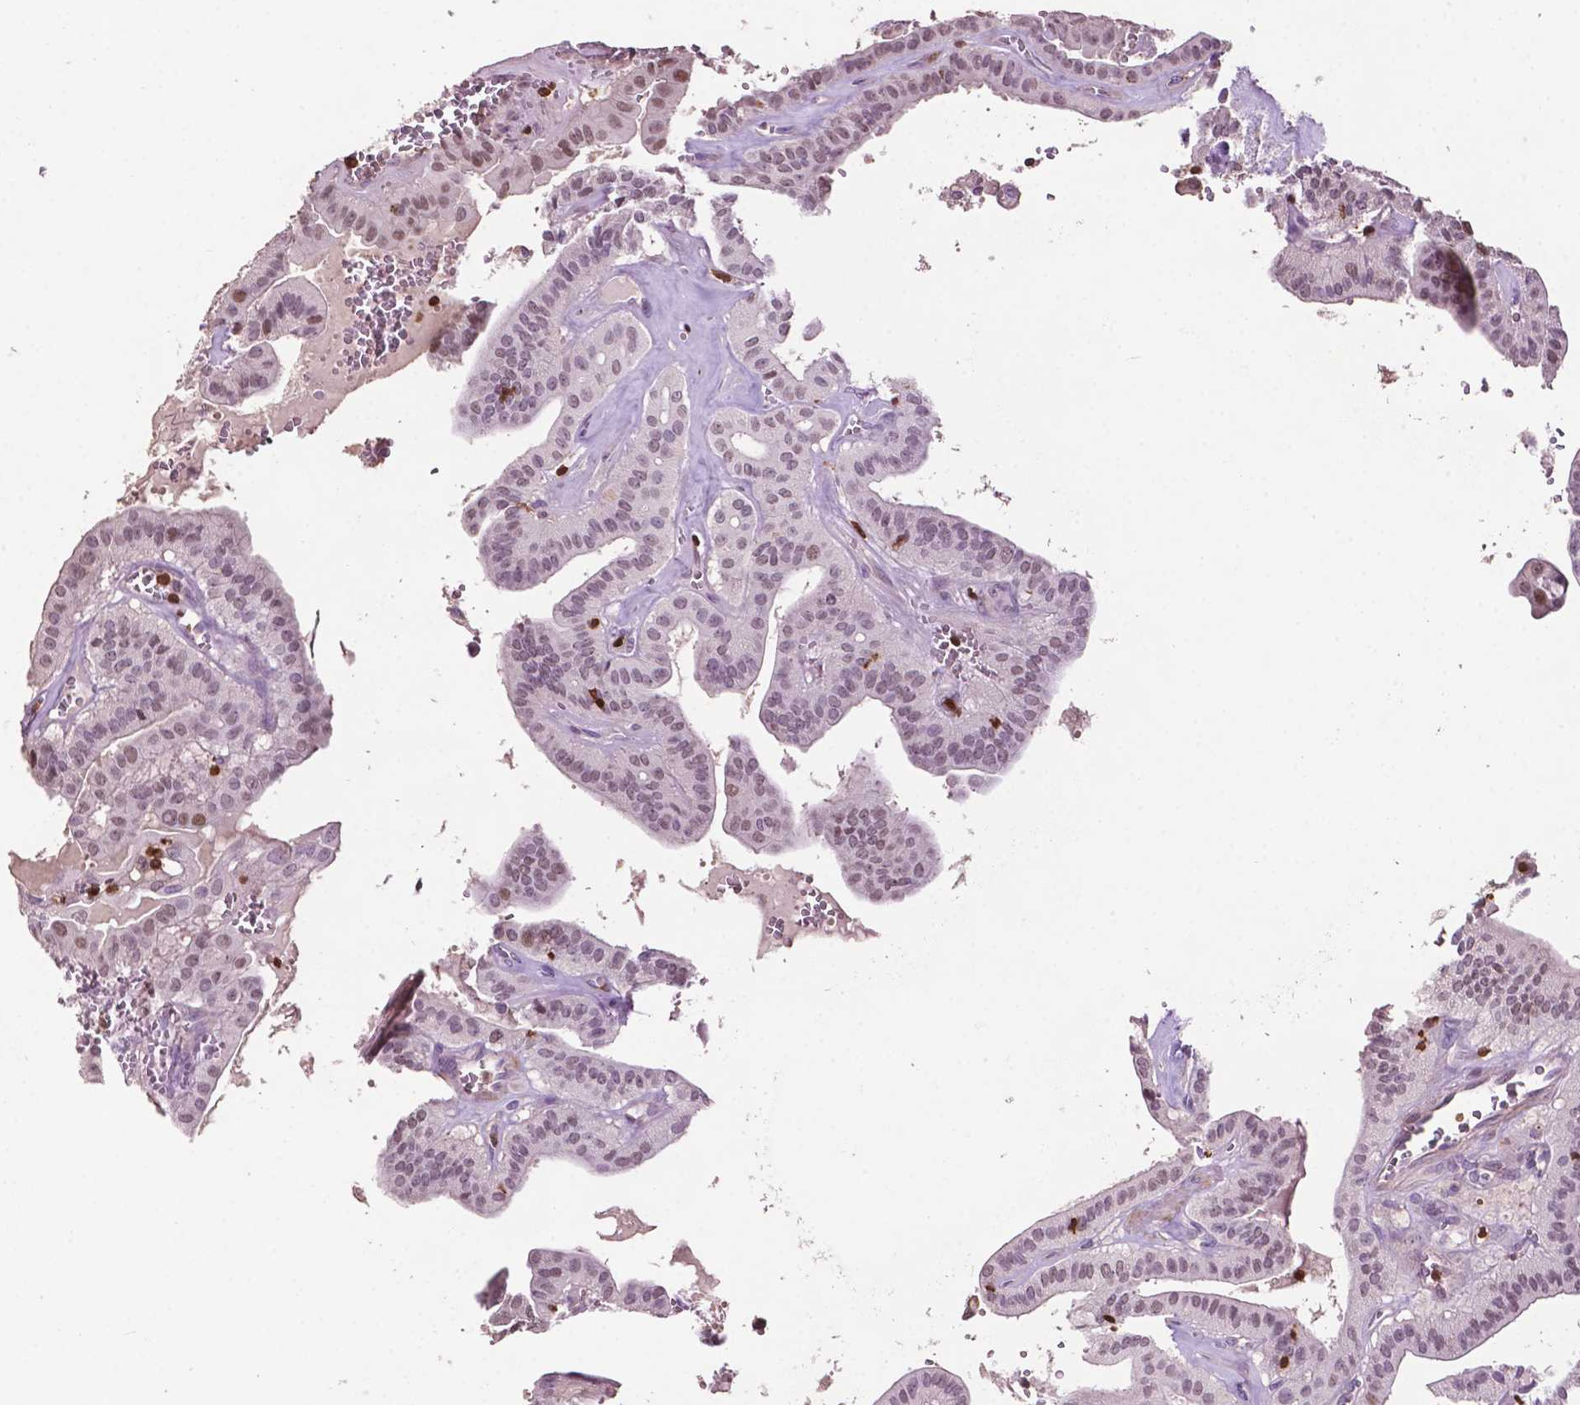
{"staining": {"intensity": "moderate", "quantity": "25%-75%", "location": "nuclear"}, "tissue": "thyroid cancer", "cell_type": "Tumor cells", "image_type": "cancer", "snomed": [{"axis": "morphology", "description": "Papillary adenocarcinoma, NOS"}, {"axis": "topography", "description": "Thyroid gland"}], "caption": "Tumor cells demonstrate medium levels of moderate nuclear expression in about 25%-75% of cells in human thyroid papillary adenocarcinoma.", "gene": "TBC1D10C", "patient": {"sex": "male", "age": 52}}